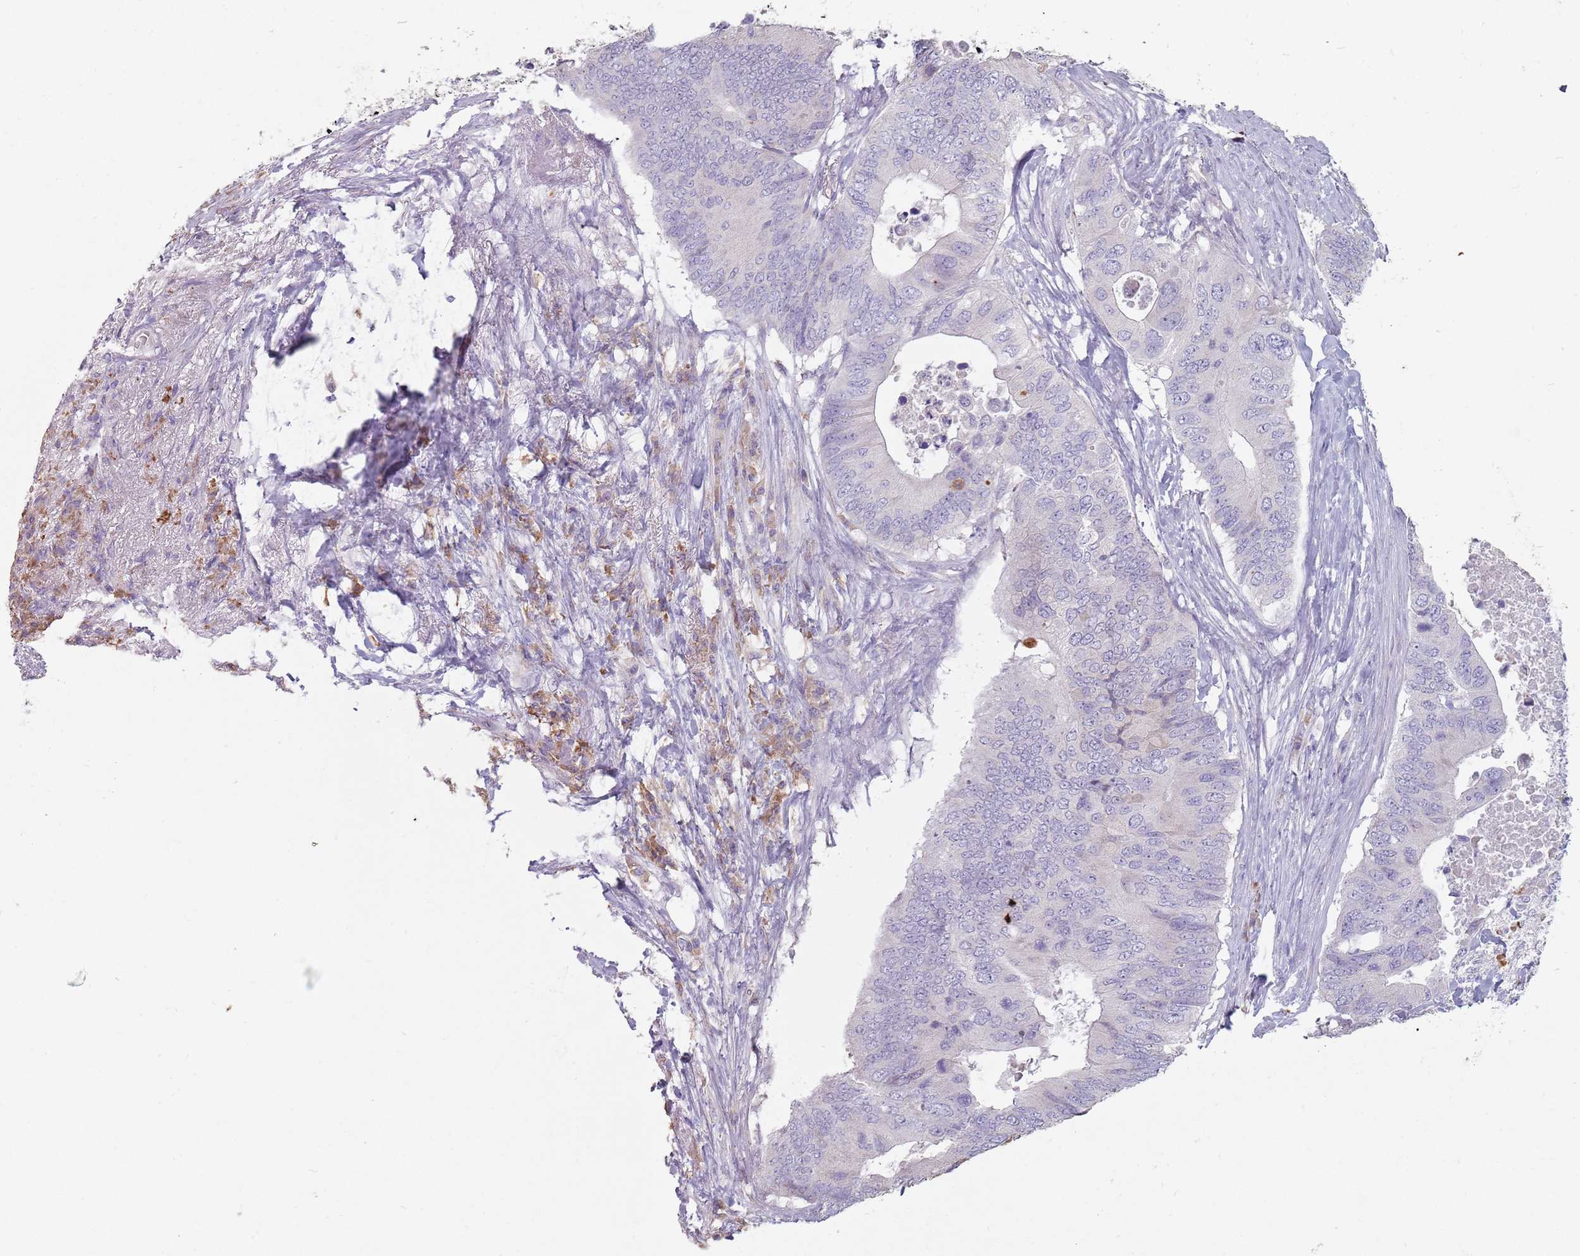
{"staining": {"intensity": "negative", "quantity": "none", "location": "none"}, "tissue": "colorectal cancer", "cell_type": "Tumor cells", "image_type": "cancer", "snomed": [{"axis": "morphology", "description": "Adenocarcinoma, NOS"}, {"axis": "topography", "description": "Colon"}], "caption": "DAB immunohistochemical staining of colorectal adenocarcinoma reveals no significant expression in tumor cells.", "gene": "DXO", "patient": {"sex": "male", "age": 71}}